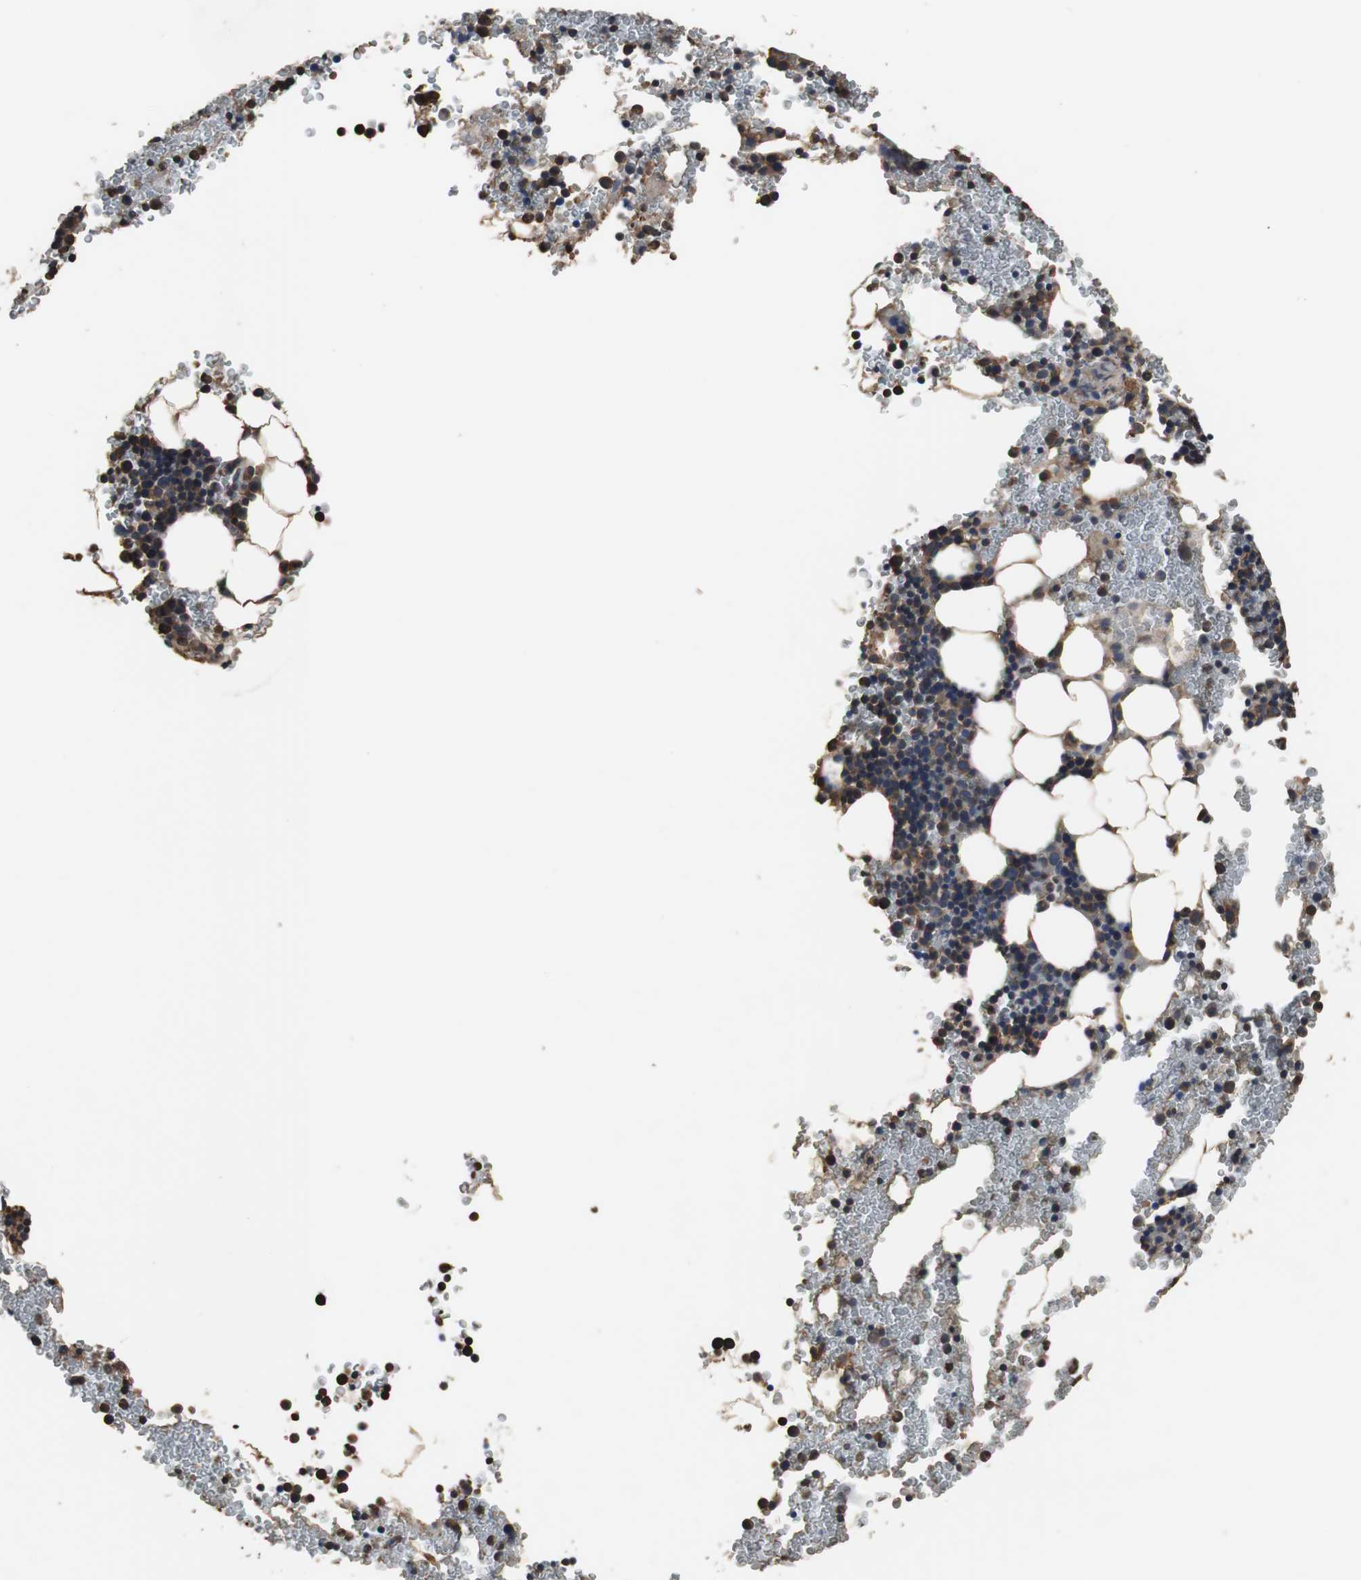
{"staining": {"intensity": "strong", "quantity": "25%-75%", "location": "nuclear"}, "tissue": "bone marrow", "cell_type": "Hematopoietic cells", "image_type": "normal", "snomed": [{"axis": "morphology", "description": "Normal tissue, NOS"}, {"axis": "morphology", "description": "Inflammation, NOS"}, {"axis": "topography", "description": "Bone marrow"}], "caption": "IHC of benign bone marrow exhibits high levels of strong nuclear expression in approximately 25%-75% of hematopoietic cells.", "gene": "SCIMP", "patient": {"sex": "male", "age": 22}}